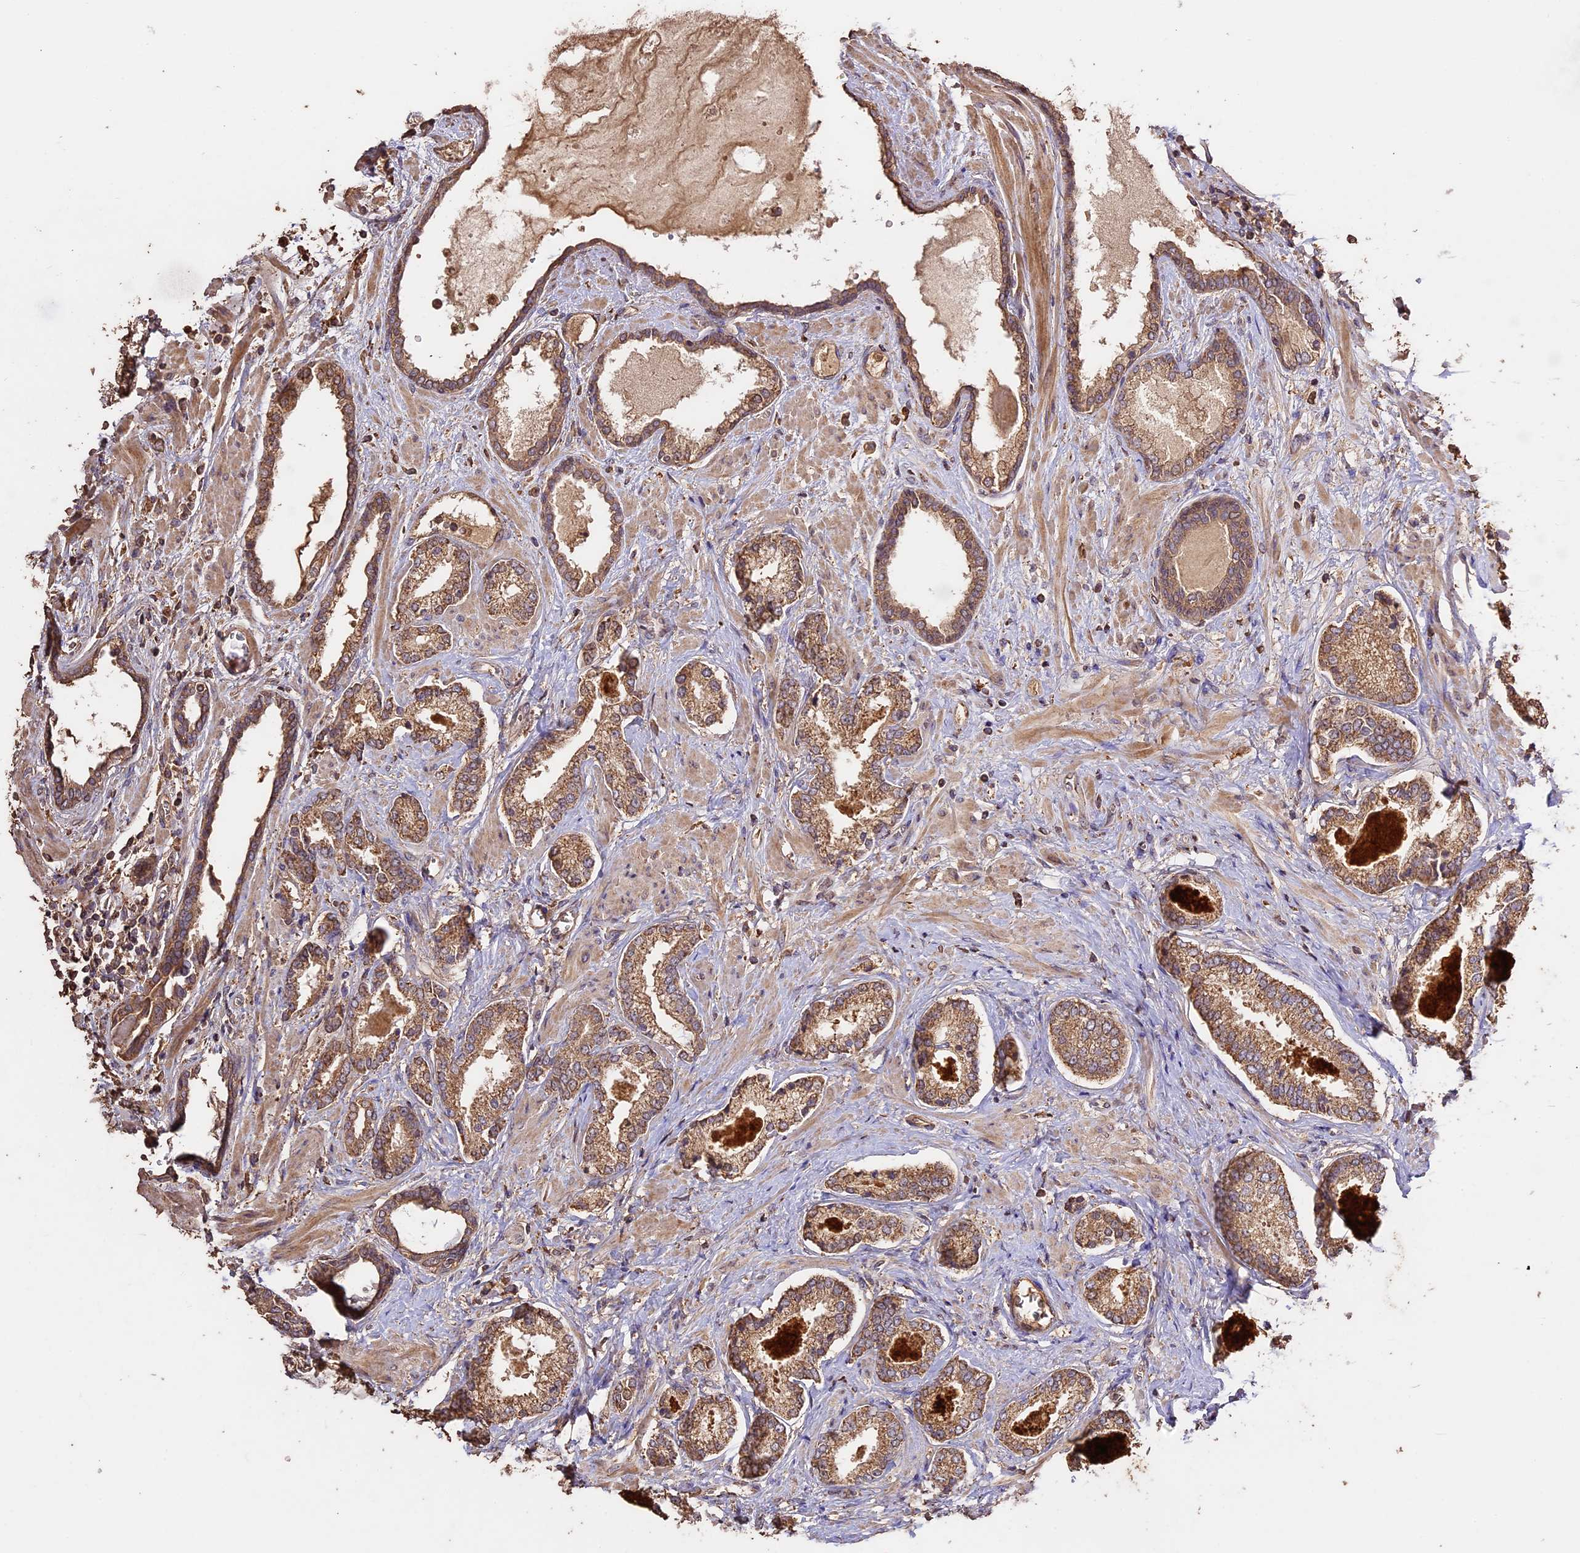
{"staining": {"intensity": "moderate", "quantity": ">75%", "location": "cytoplasmic/membranous"}, "tissue": "prostate cancer", "cell_type": "Tumor cells", "image_type": "cancer", "snomed": [{"axis": "morphology", "description": "Adenocarcinoma, Low grade"}, {"axis": "topography", "description": "Prostate"}], "caption": "Immunohistochemistry histopathology image of human prostate adenocarcinoma (low-grade) stained for a protein (brown), which shows medium levels of moderate cytoplasmic/membranous staining in about >75% of tumor cells.", "gene": "CRLF1", "patient": {"sex": "male", "age": 70}}